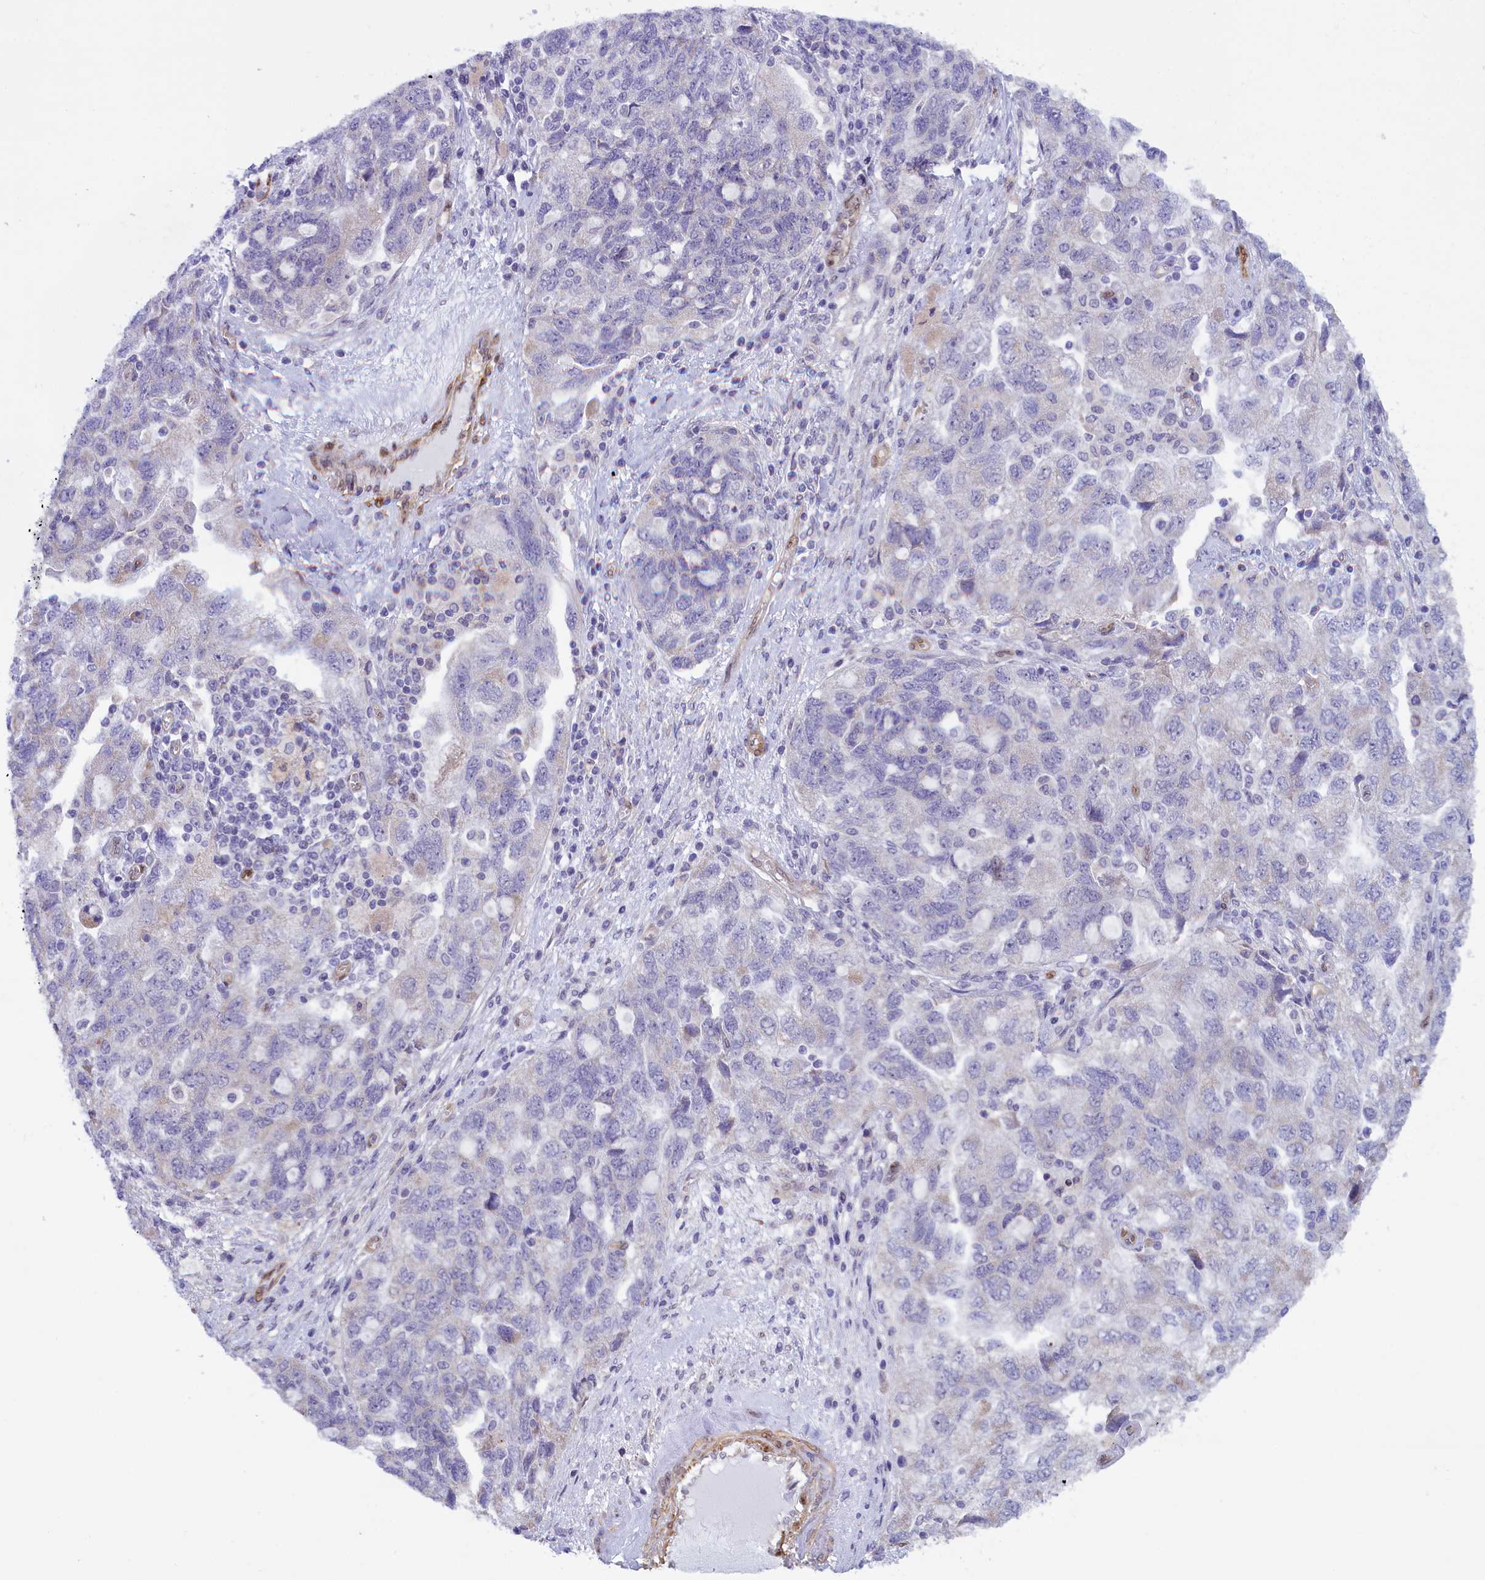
{"staining": {"intensity": "negative", "quantity": "none", "location": "none"}, "tissue": "ovarian cancer", "cell_type": "Tumor cells", "image_type": "cancer", "snomed": [{"axis": "morphology", "description": "Carcinoma, NOS"}, {"axis": "morphology", "description": "Cystadenocarcinoma, serous, NOS"}, {"axis": "topography", "description": "Ovary"}], "caption": "Protein analysis of ovarian carcinoma exhibits no significant staining in tumor cells.", "gene": "IGSF6", "patient": {"sex": "female", "age": 69}}